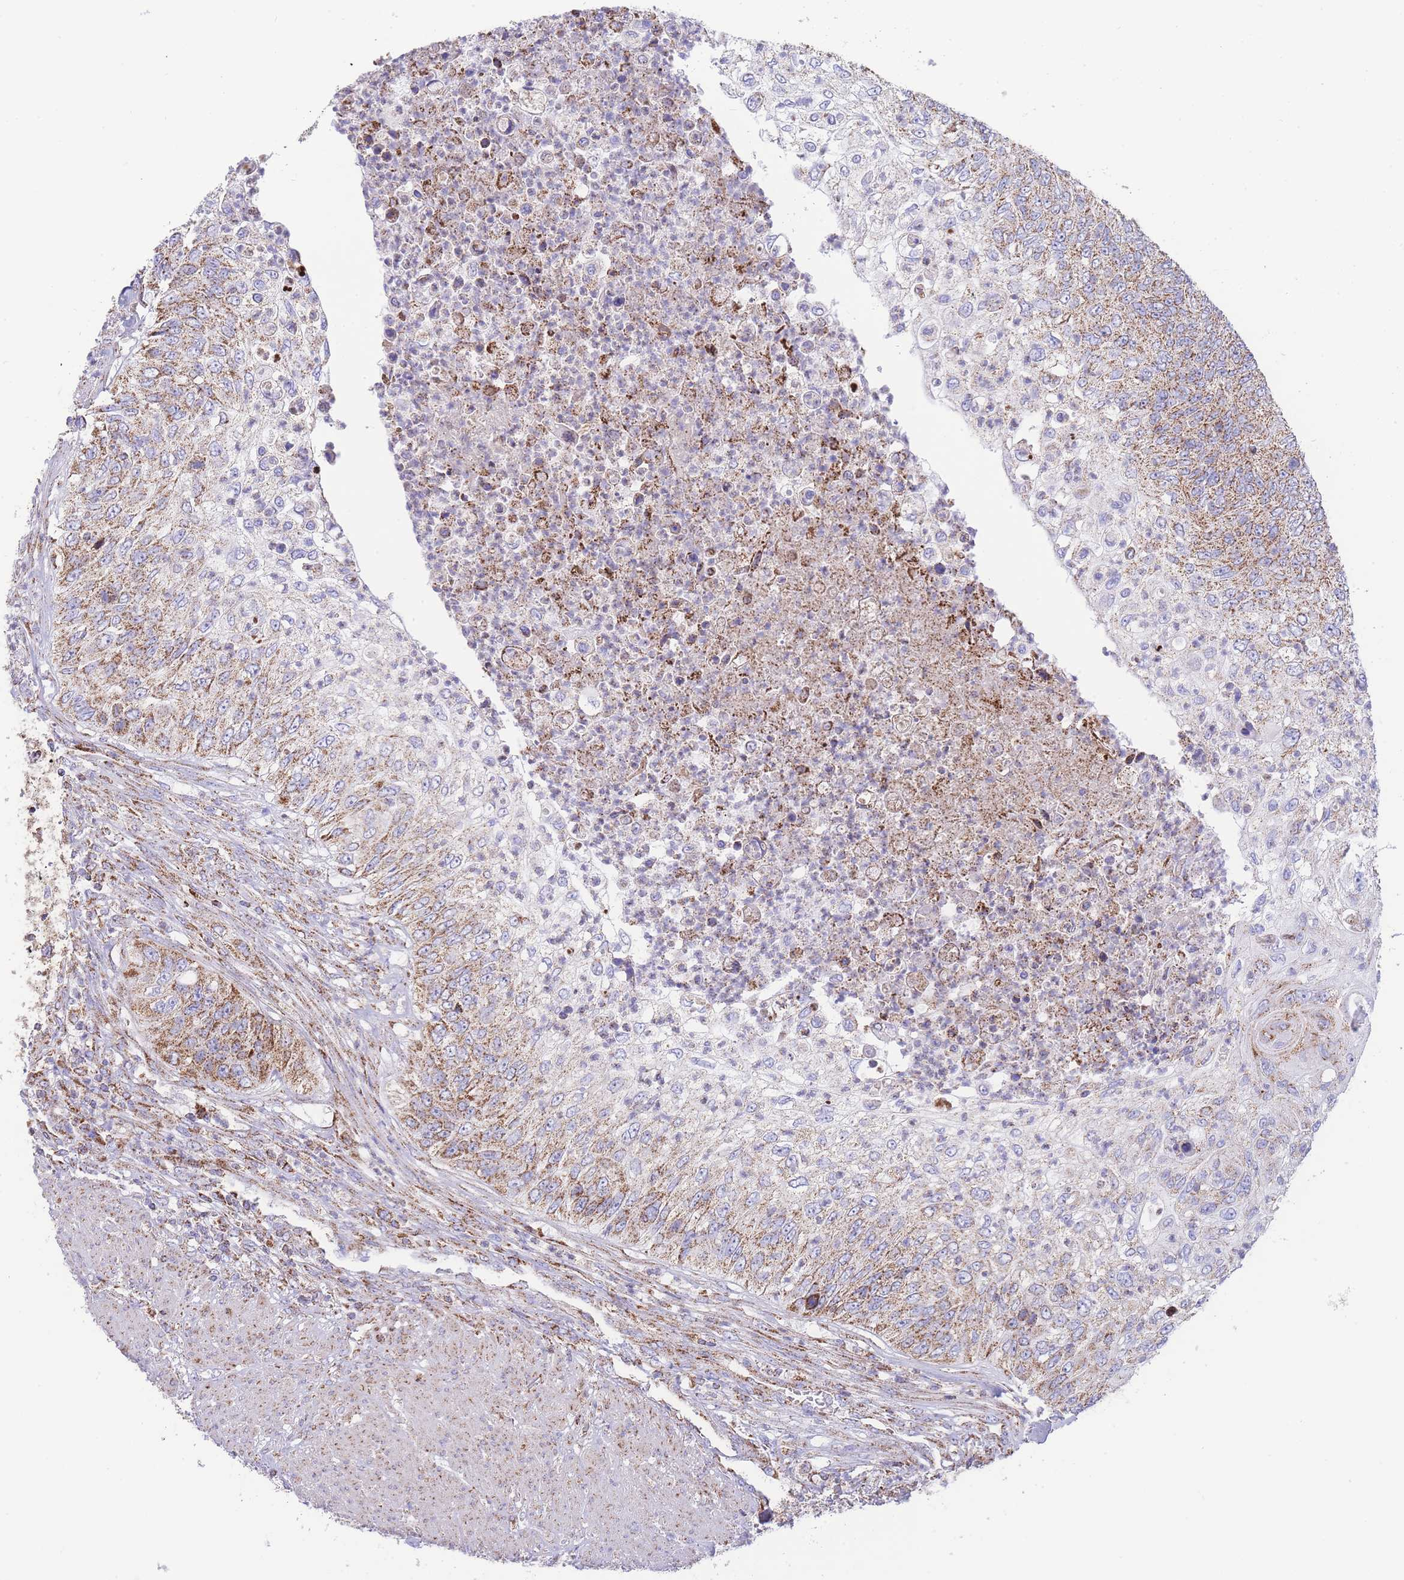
{"staining": {"intensity": "moderate", "quantity": ">75%", "location": "cytoplasmic/membranous"}, "tissue": "urothelial cancer", "cell_type": "Tumor cells", "image_type": "cancer", "snomed": [{"axis": "morphology", "description": "Urothelial carcinoma, High grade"}, {"axis": "topography", "description": "Urinary bladder"}], "caption": "Immunohistochemistry micrograph of neoplastic tissue: urothelial carcinoma (high-grade) stained using immunohistochemistry exhibits medium levels of moderate protein expression localized specifically in the cytoplasmic/membranous of tumor cells, appearing as a cytoplasmic/membranous brown color.", "gene": "GSTM1", "patient": {"sex": "female", "age": 60}}